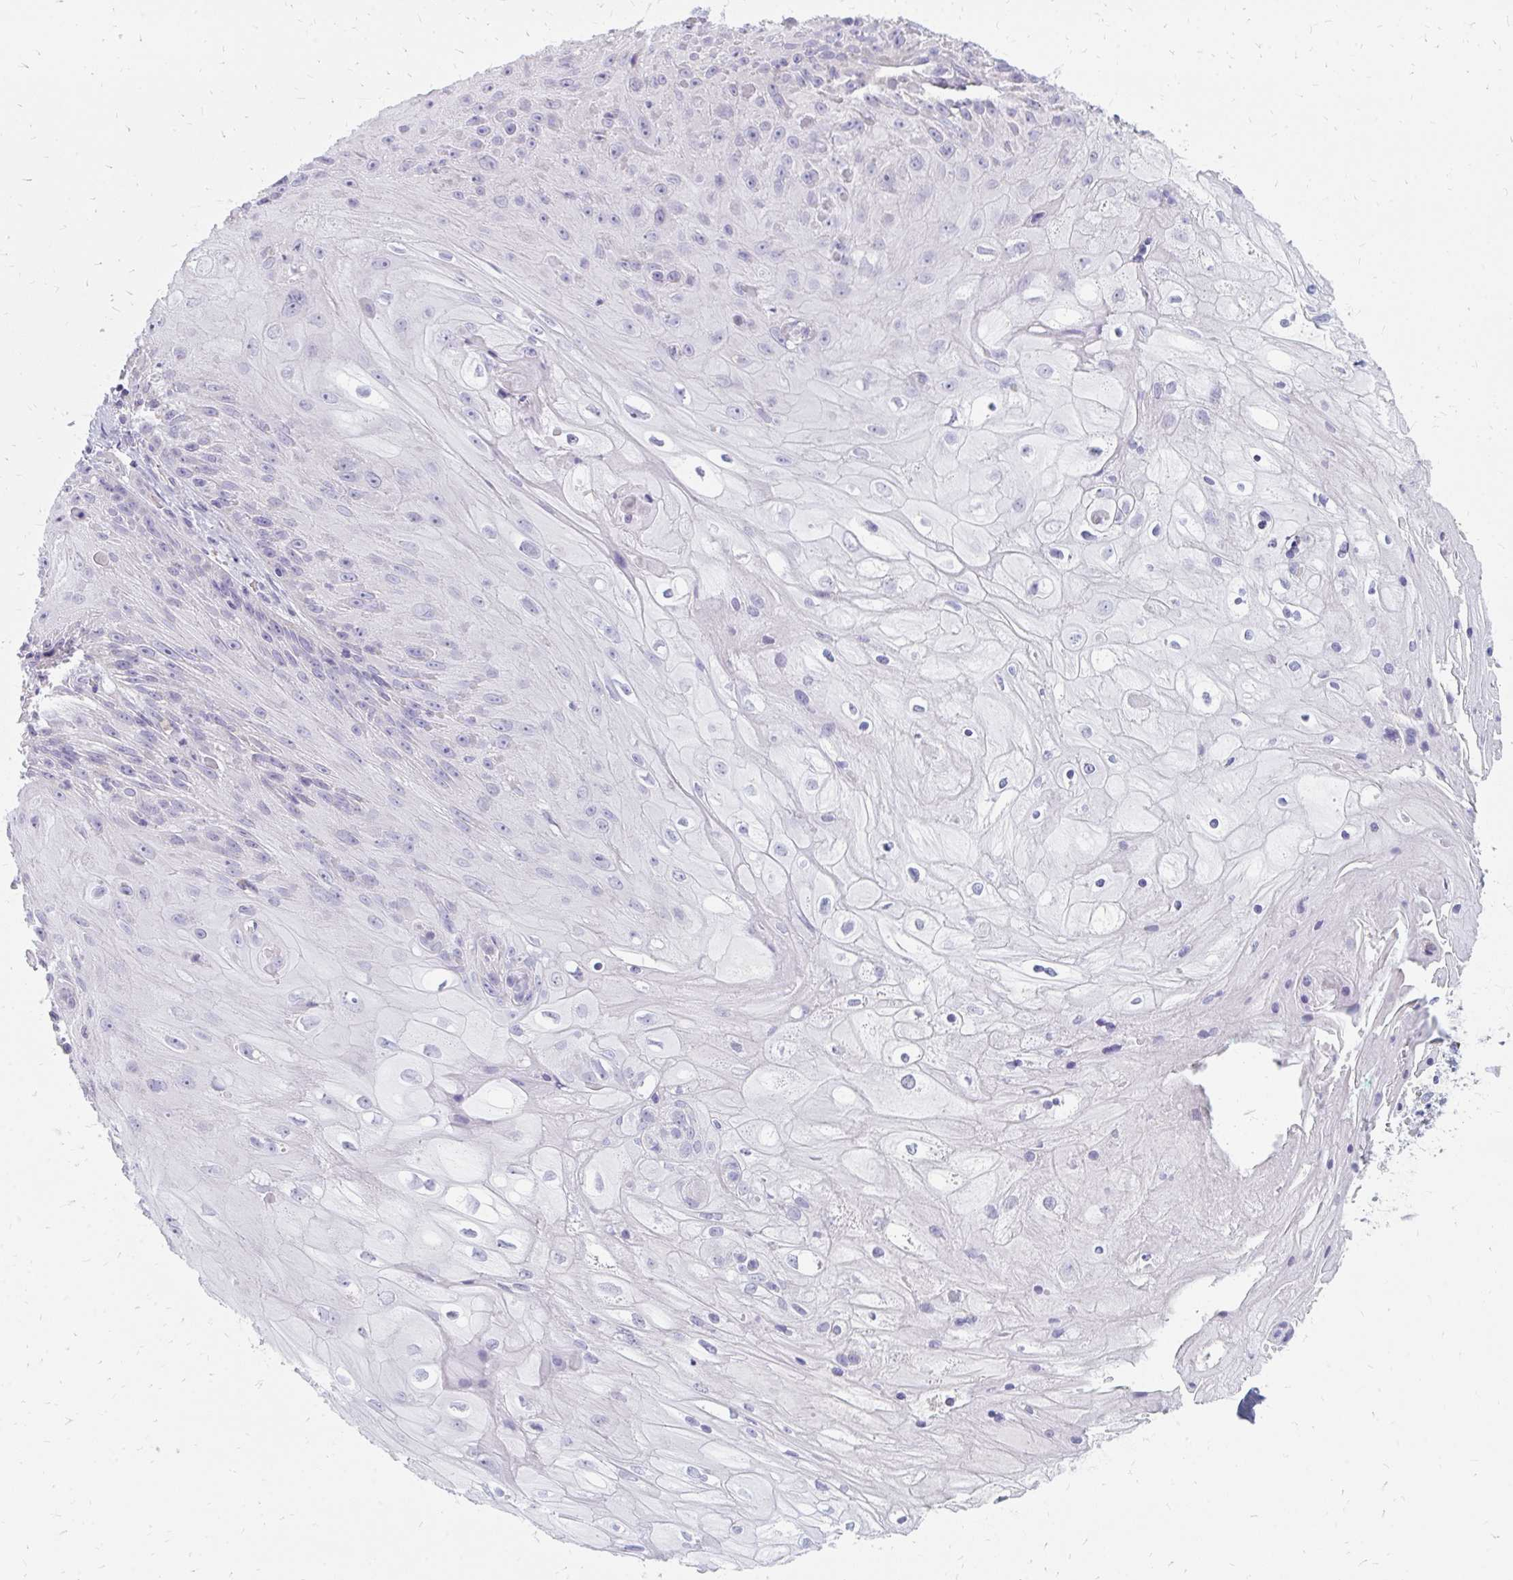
{"staining": {"intensity": "negative", "quantity": "none", "location": "none"}, "tissue": "skin cancer", "cell_type": "Tumor cells", "image_type": "cancer", "snomed": [{"axis": "morphology", "description": "Squamous cell carcinoma, NOS"}, {"axis": "topography", "description": "Skin"}, {"axis": "topography", "description": "Vulva"}], "caption": "Photomicrograph shows no significant protein staining in tumor cells of skin cancer (squamous cell carcinoma).", "gene": "OR10V1", "patient": {"sex": "female", "age": 76}}